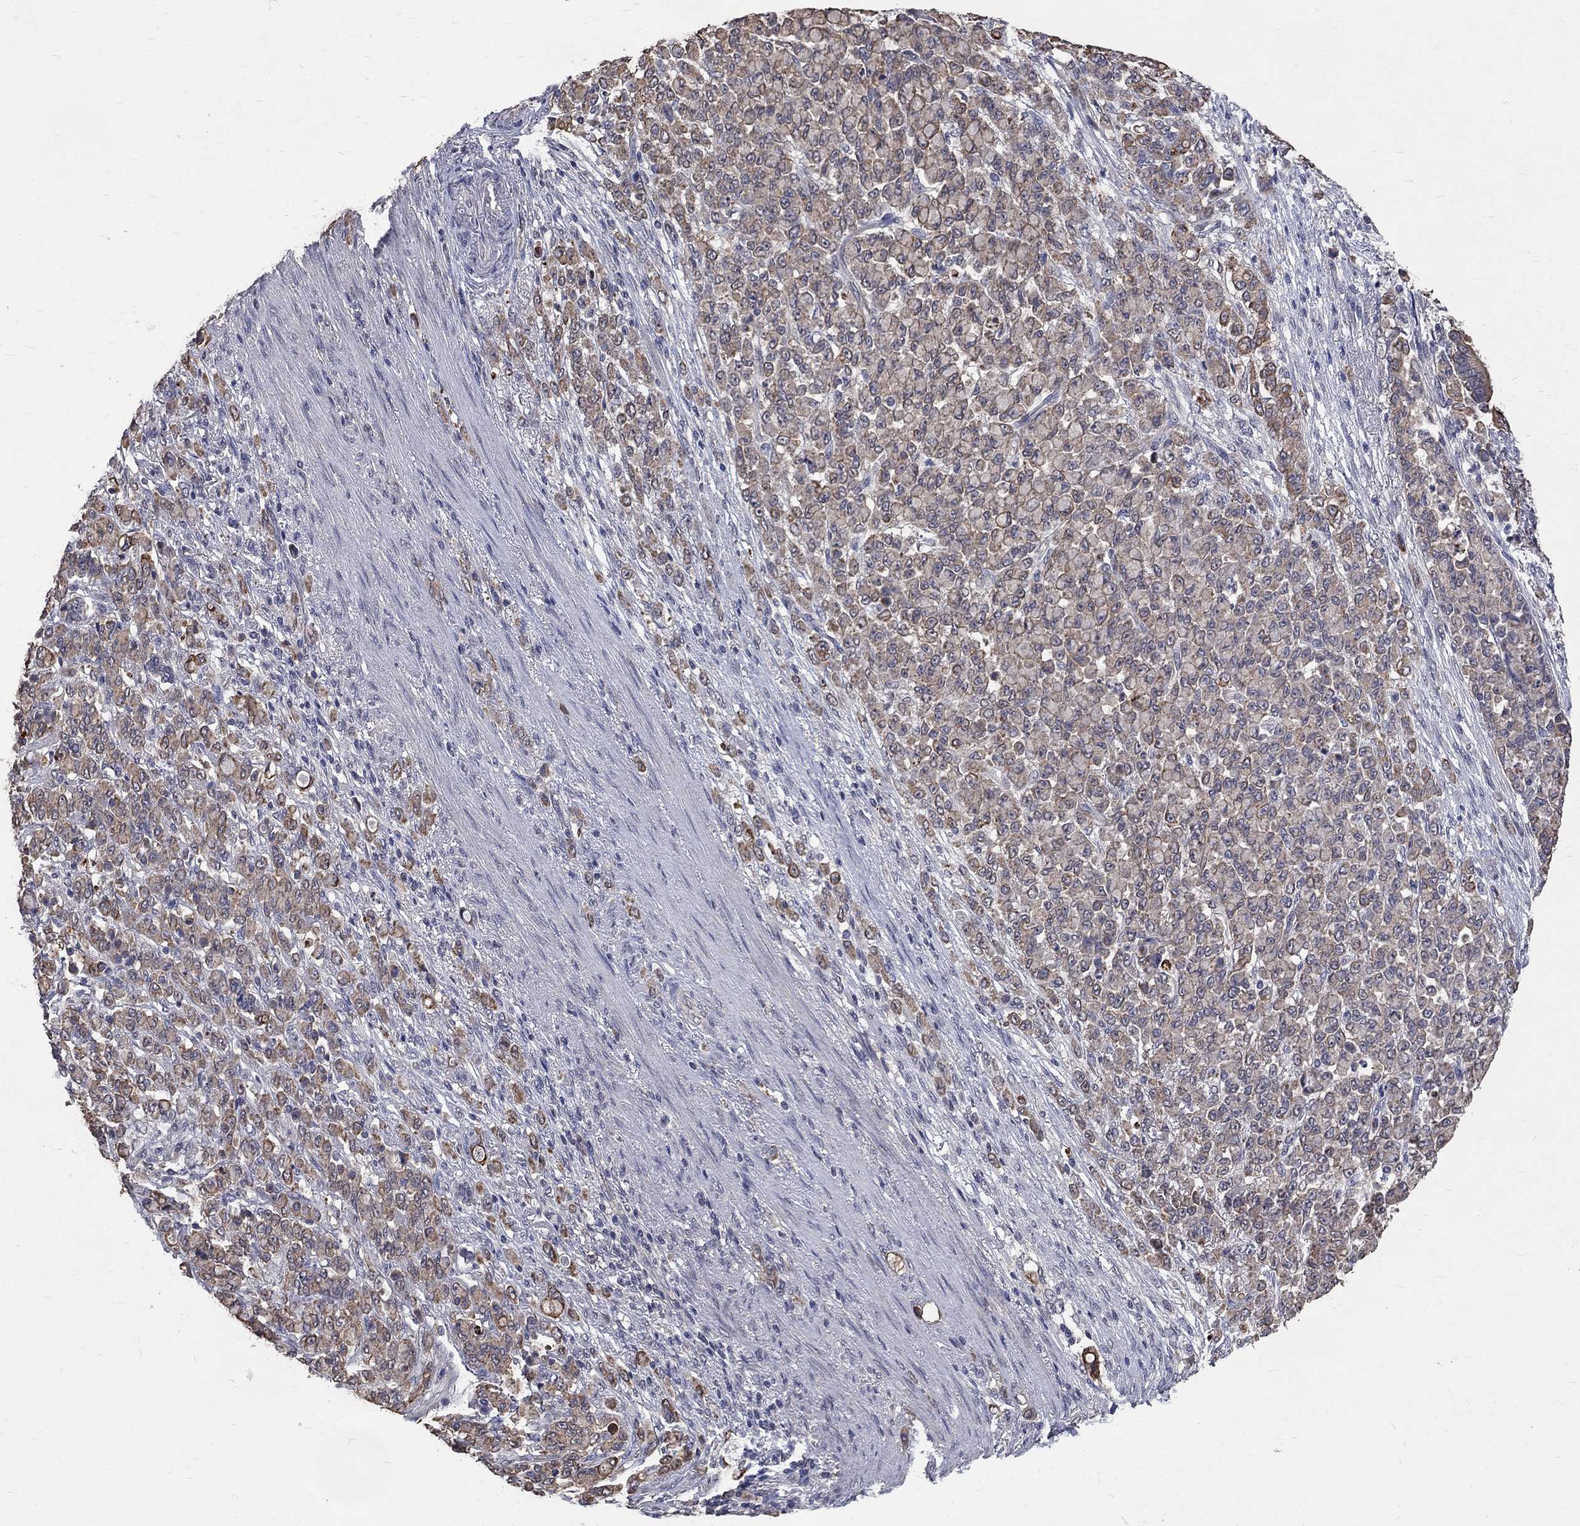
{"staining": {"intensity": "weak", "quantity": "25%-75%", "location": "cytoplasmic/membranous"}, "tissue": "stomach cancer", "cell_type": "Tumor cells", "image_type": "cancer", "snomed": [{"axis": "morphology", "description": "Normal tissue, NOS"}, {"axis": "morphology", "description": "Adenocarcinoma, NOS"}, {"axis": "topography", "description": "Stomach"}], "caption": "The image reveals a brown stain indicating the presence of a protein in the cytoplasmic/membranous of tumor cells in stomach cancer. The staining was performed using DAB to visualize the protein expression in brown, while the nuclei were stained in blue with hematoxylin (Magnification: 20x).", "gene": "CHST5", "patient": {"sex": "female", "age": 79}}